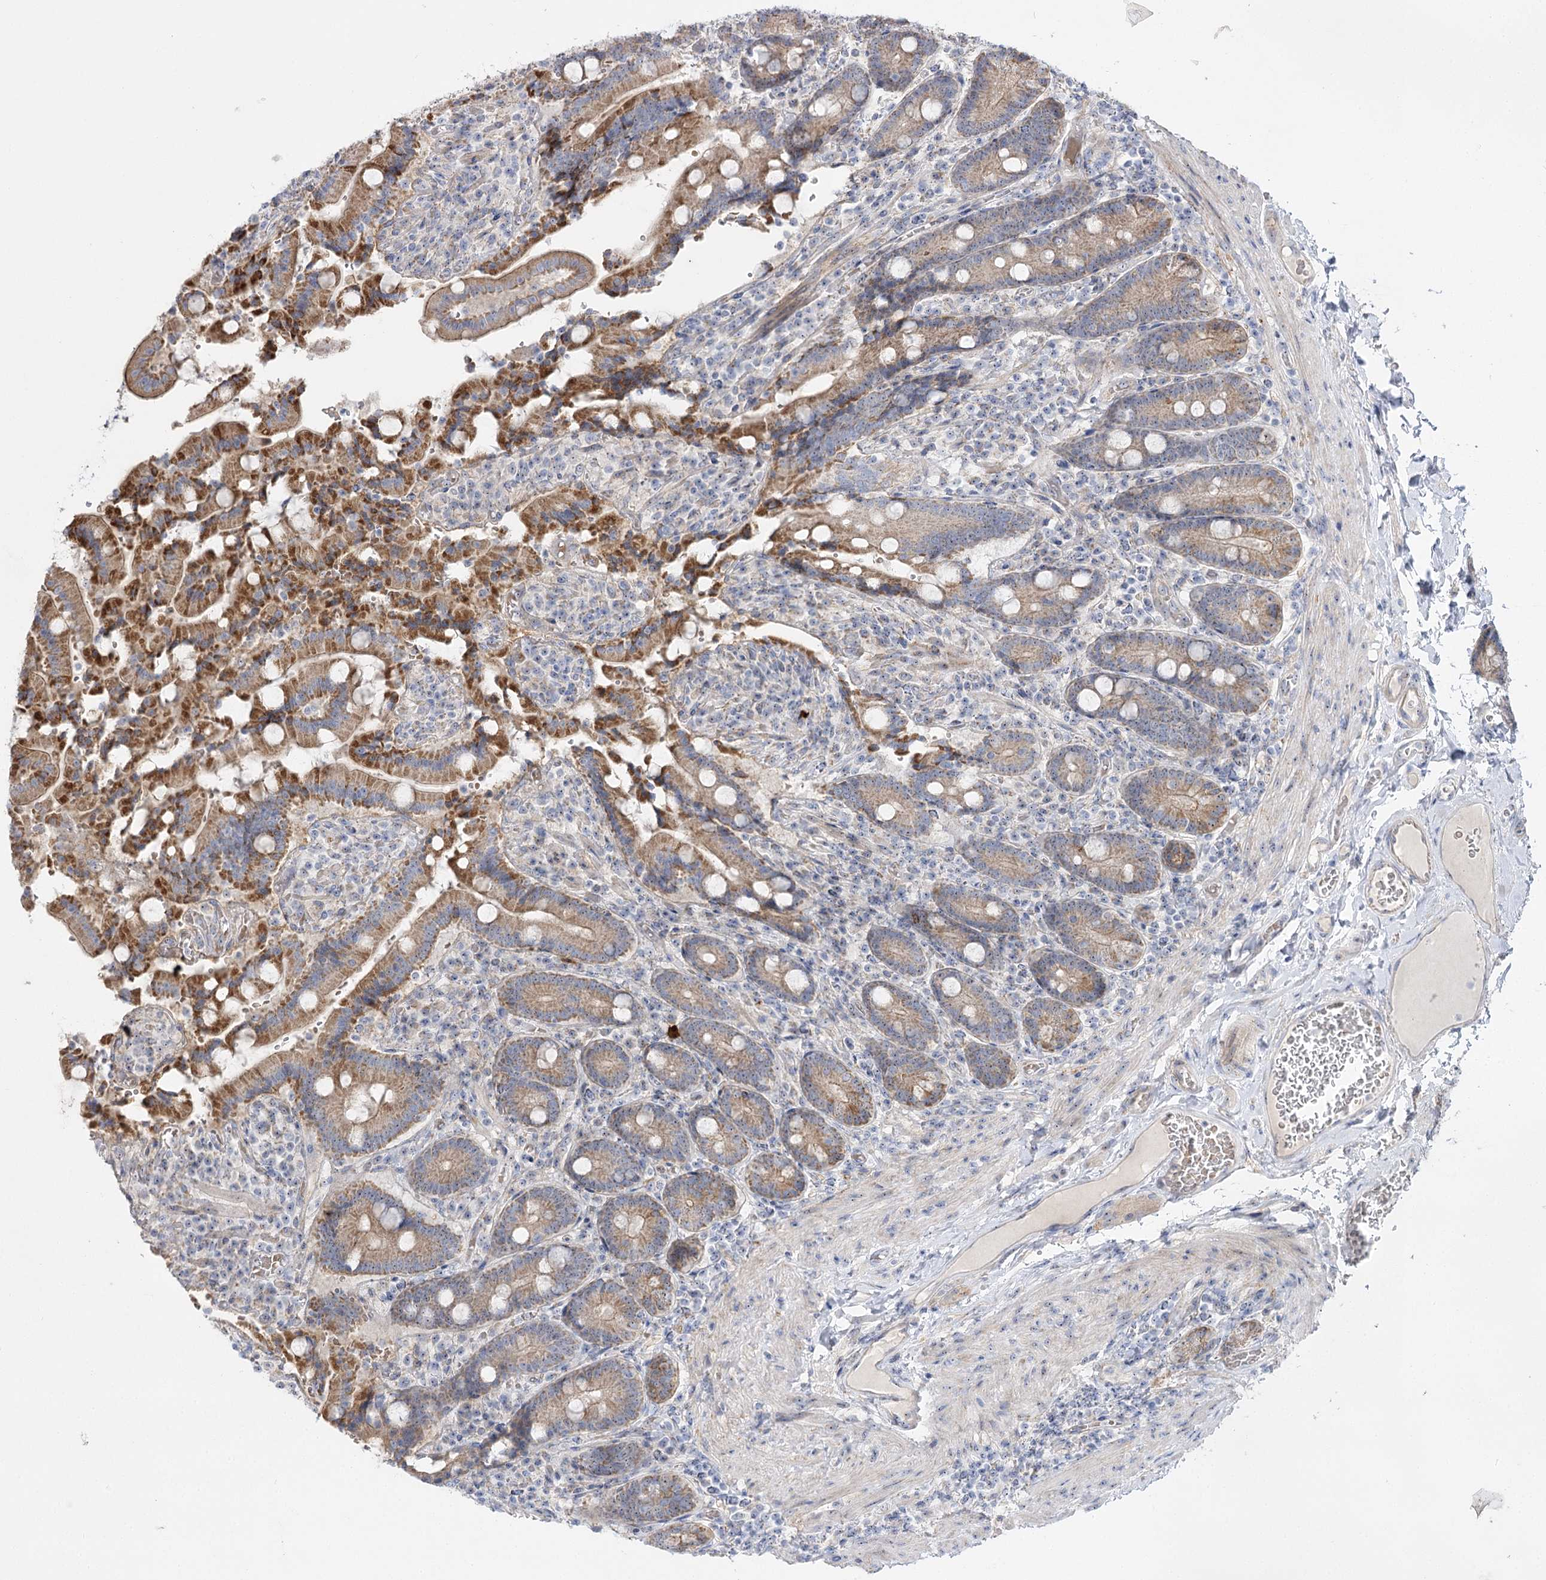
{"staining": {"intensity": "moderate", "quantity": "25%-75%", "location": "cytoplasmic/membranous"}, "tissue": "duodenum", "cell_type": "Glandular cells", "image_type": "normal", "snomed": [{"axis": "morphology", "description": "Normal tissue, NOS"}, {"axis": "topography", "description": "Duodenum"}], "caption": "This is a photomicrograph of immunohistochemistry (IHC) staining of normal duodenum, which shows moderate positivity in the cytoplasmic/membranous of glandular cells.", "gene": "SUOX", "patient": {"sex": "female", "age": 62}}